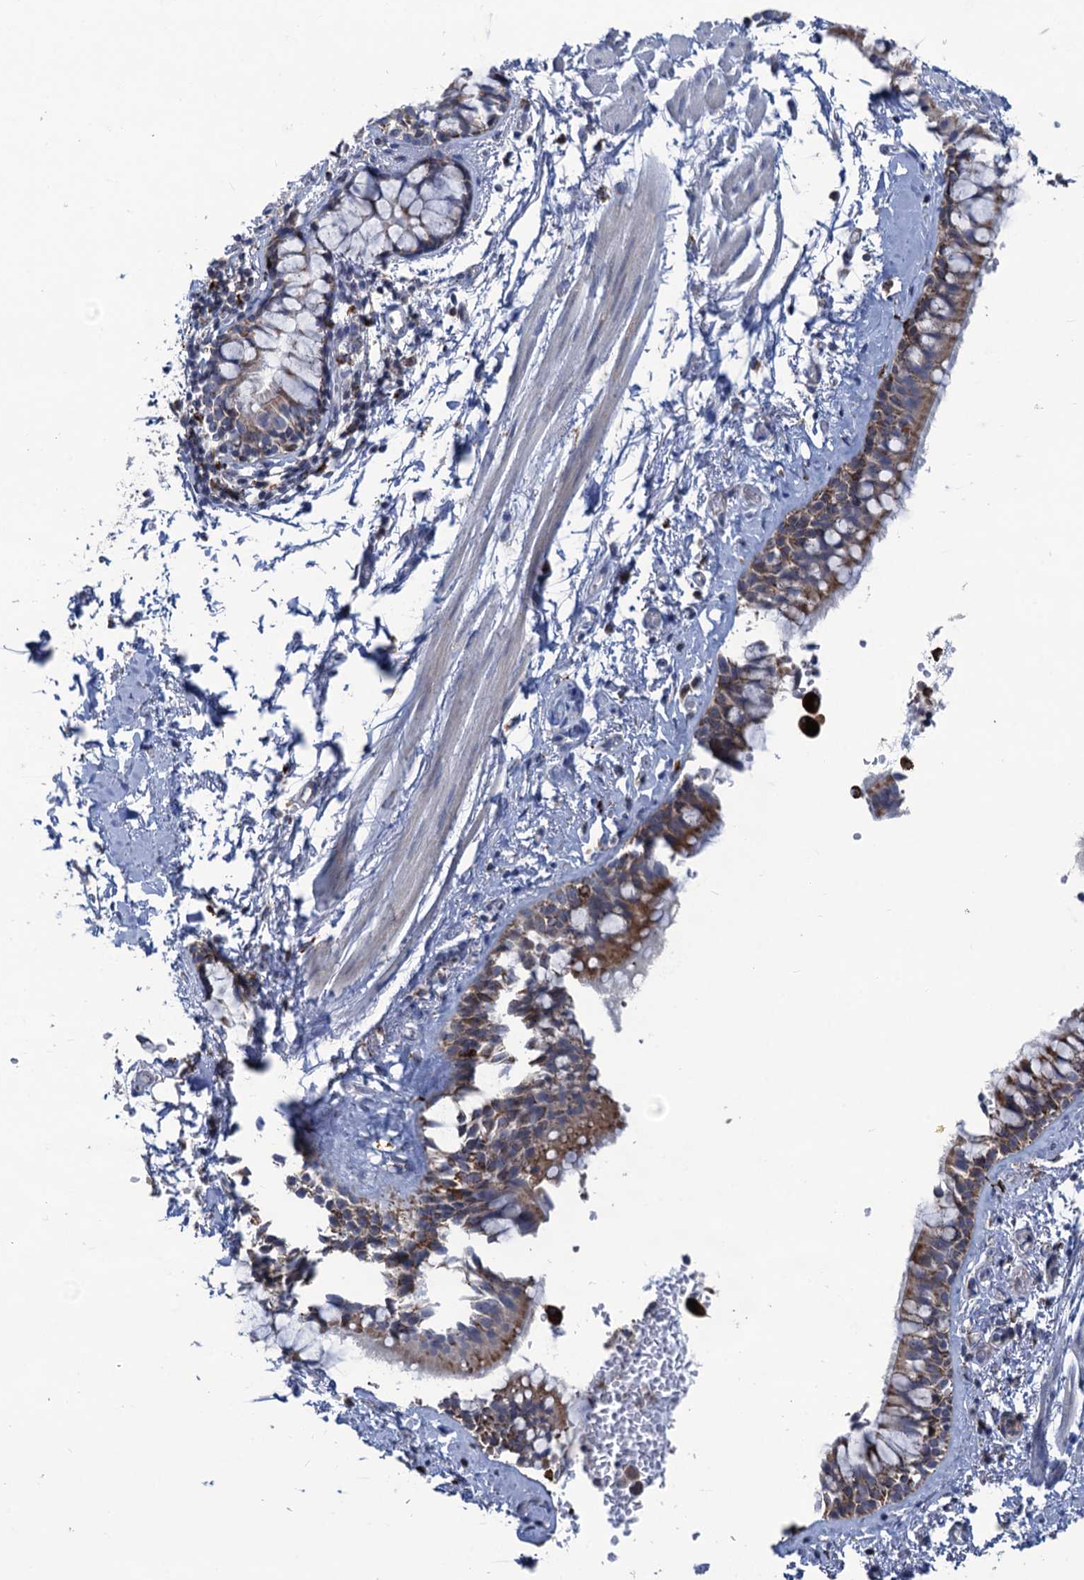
{"staining": {"intensity": "moderate", "quantity": ">75%", "location": "cytoplasmic/membranous"}, "tissue": "bronchus", "cell_type": "Respiratory epithelial cells", "image_type": "normal", "snomed": [{"axis": "morphology", "description": "Normal tissue, NOS"}, {"axis": "morphology", "description": "Inflammation, NOS"}, {"axis": "topography", "description": "Cartilage tissue"}, {"axis": "topography", "description": "Bronchus"}, {"axis": "topography", "description": "Lung"}], "caption": "This is a photomicrograph of IHC staining of unremarkable bronchus, which shows moderate expression in the cytoplasmic/membranous of respiratory epithelial cells.", "gene": "ANKS3", "patient": {"sex": "female", "age": 64}}